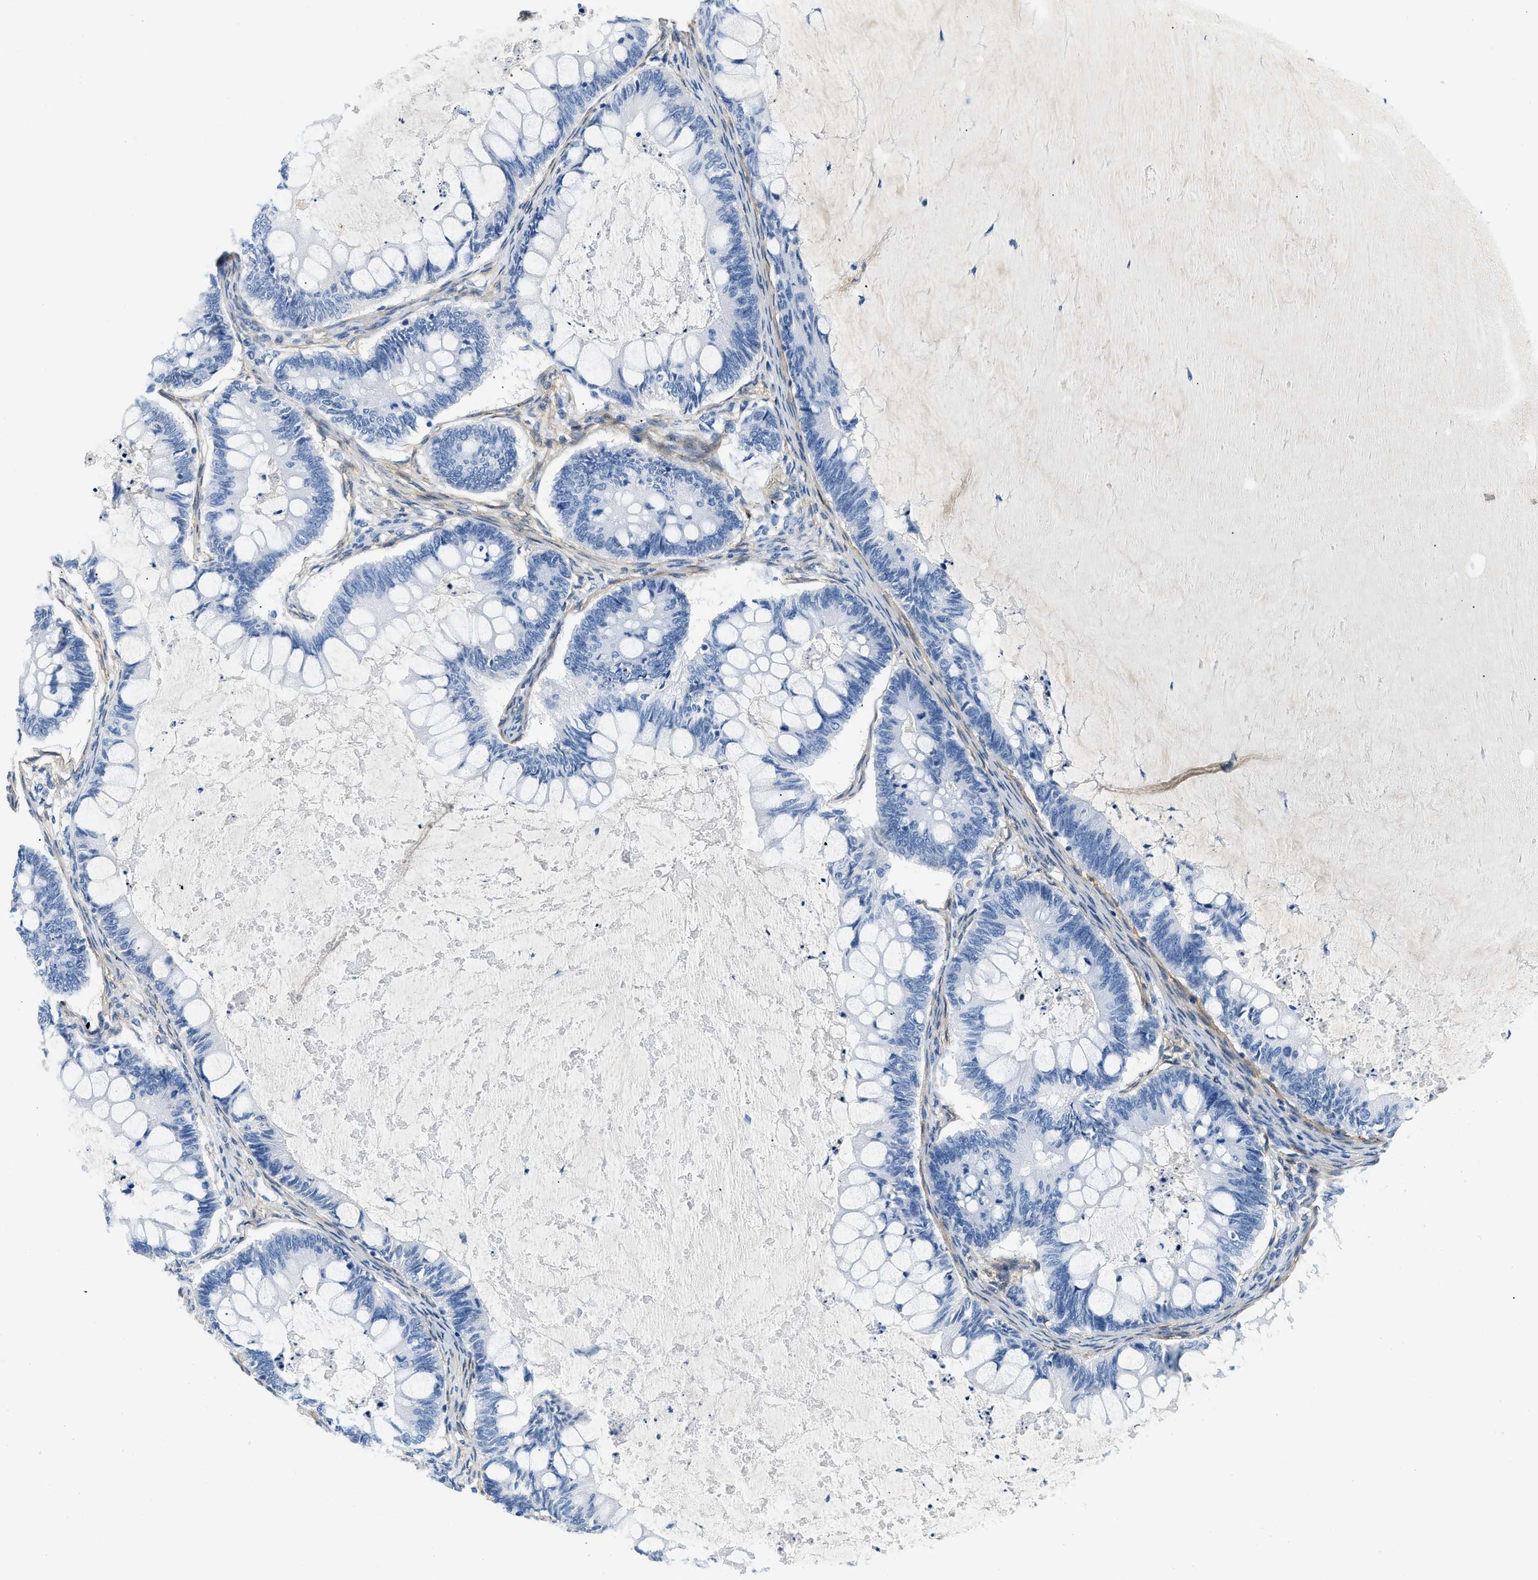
{"staining": {"intensity": "negative", "quantity": "none", "location": "none"}, "tissue": "ovarian cancer", "cell_type": "Tumor cells", "image_type": "cancer", "snomed": [{"axis": "morphology", "description": "Cystadenocarcinoma, mucinous, NOS"}, {"axis": "topography", "description": "Ovary"}], "caption": "Image shows no protein expression in tumor cells of ovarian mucinous cystadenocarcinoma tissue. (DAB (3,3'-diaminobenzidine) IHC, high magnification).", "gene": "PDGFRB", "patient": {"sex": "female", "age": 61}}